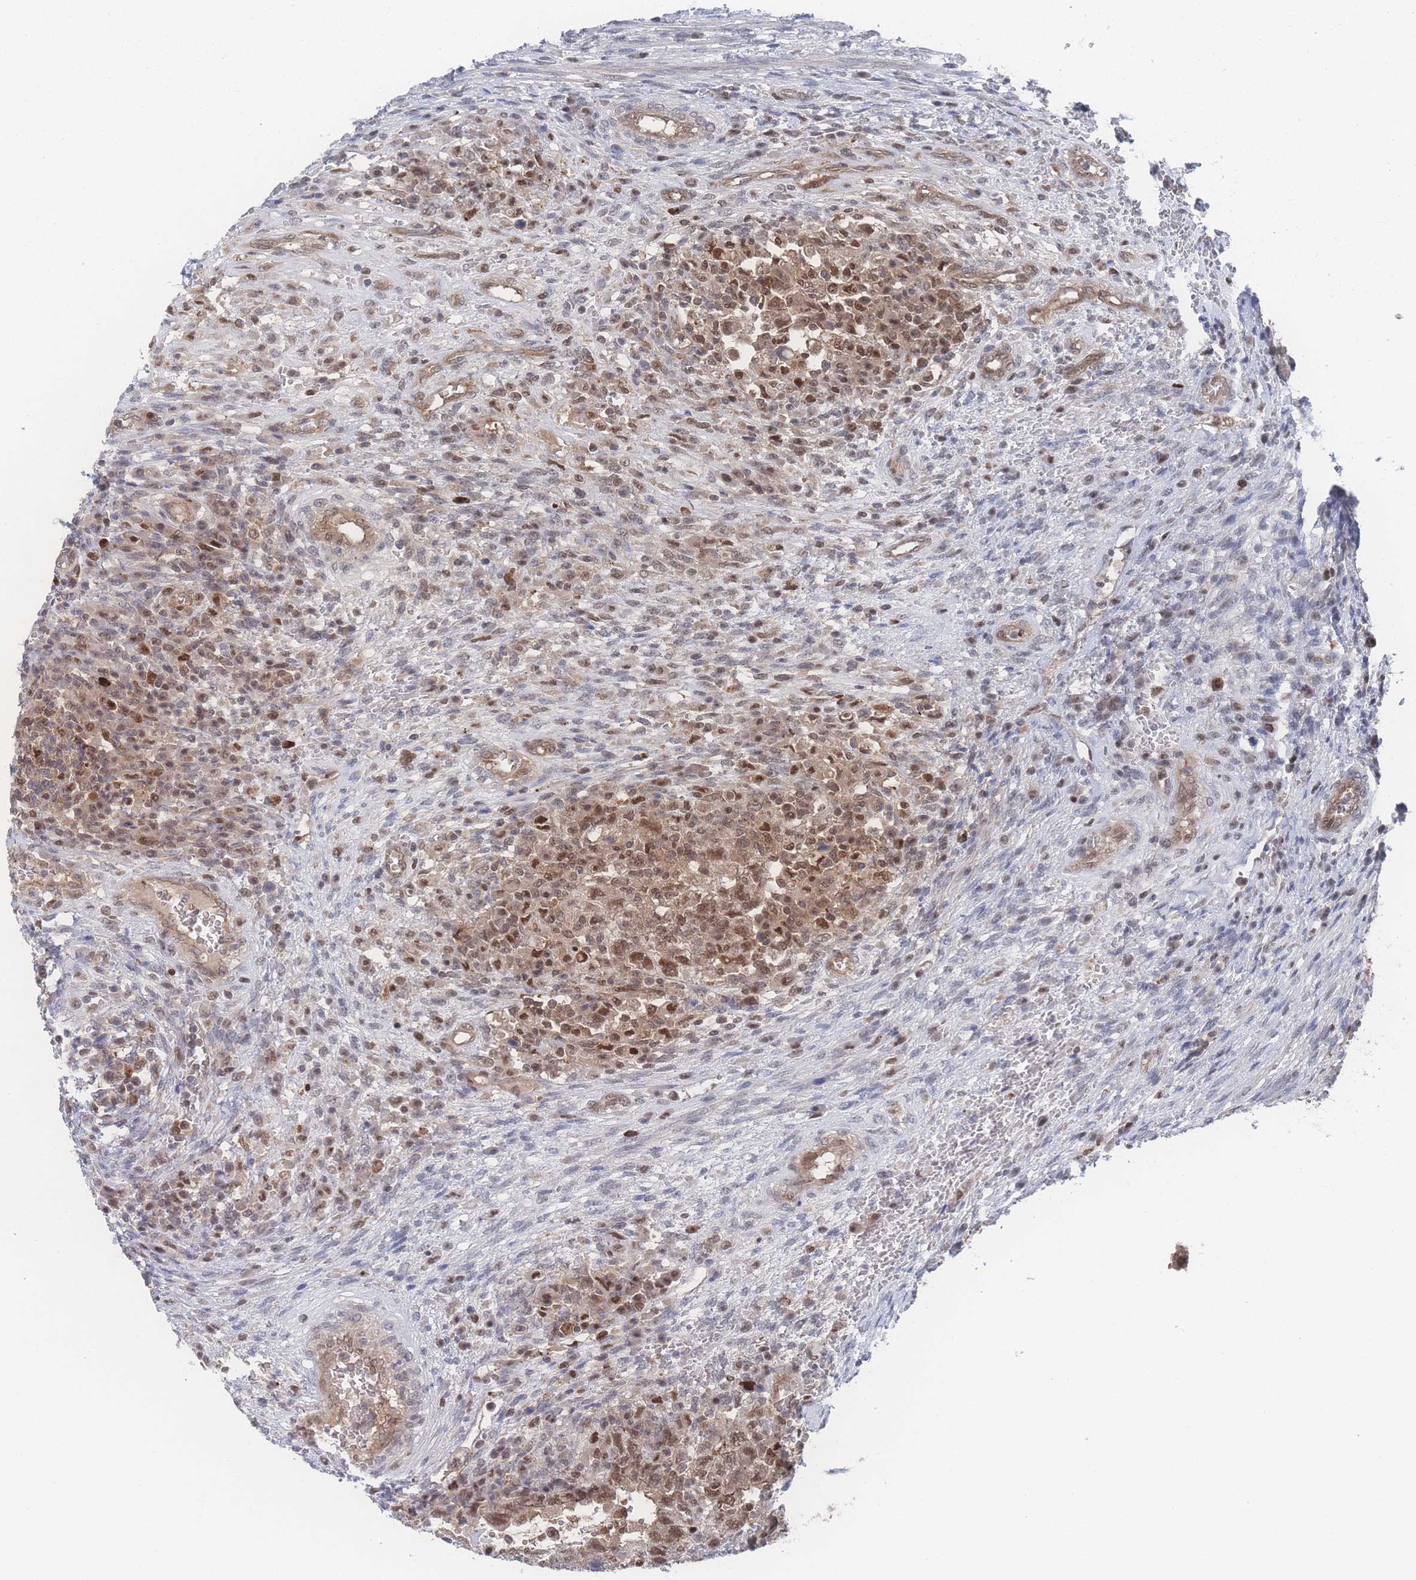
{"staining": {"intensity": "moderate", "quantity": ">75%", "location": "cytoplasmic/membranous,nuclear"}, "tissue": "testis cancer", "cell_type": "Tumor cells", "image_type": "cancer", "snomed": [{"axis": "morphology", "description": "Carcinoma, Embryonal, NOS"}, {"axis": "topography", "description": "Testis"}], "caption": "DAB (3,3'-diaminobenzidine) immunohistochemical staining of human testis cancer (embryonal carcinoma) demonstrates moderate cytoplasmic/membranous and nuclear protein expression in approximately >75% of tumor cells.", "gene": "PSMA1", "patient": {"sex": "male", "age": 26}}